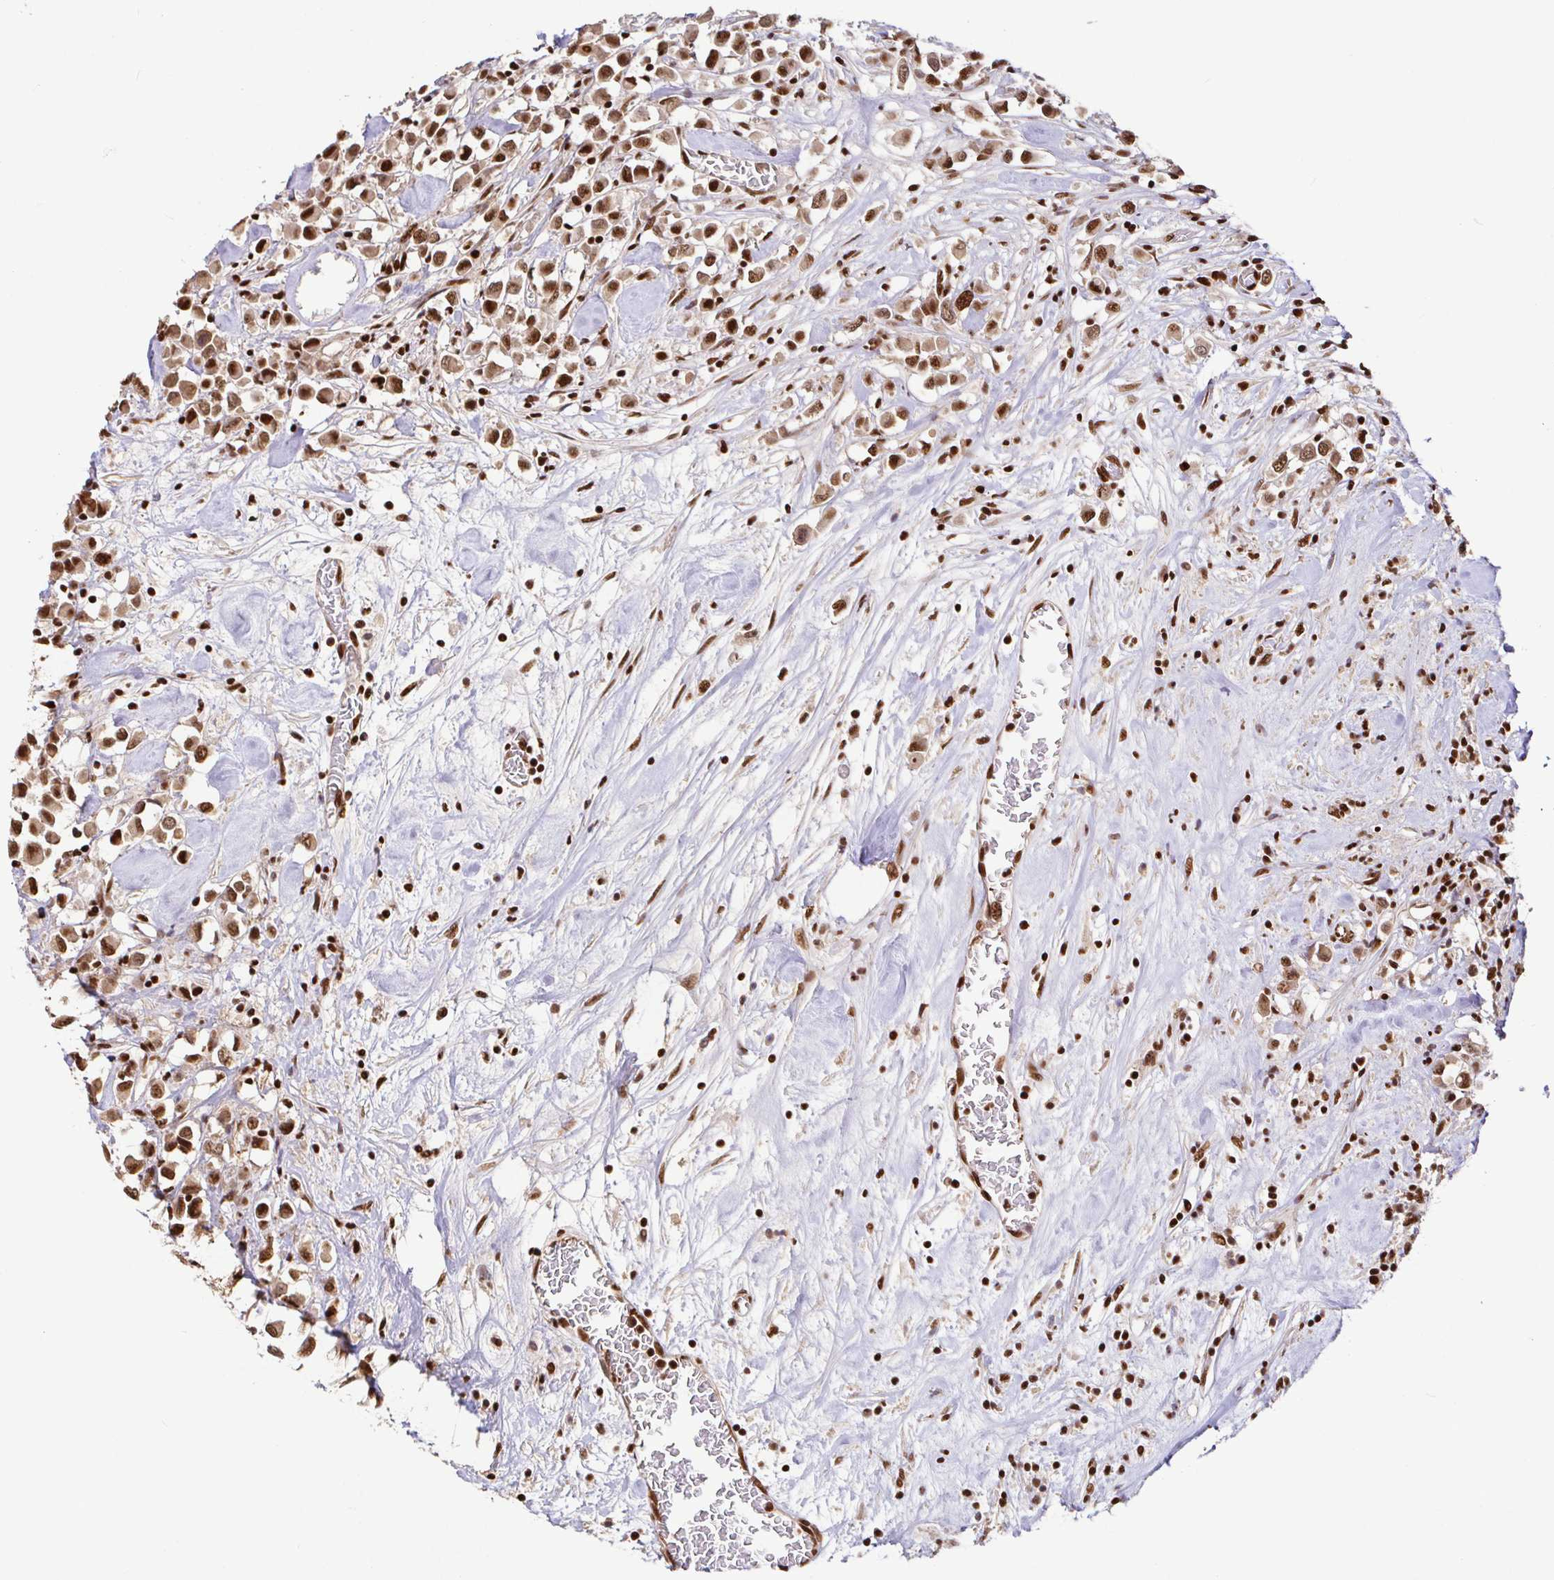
{"staining": {"intensity": "moderate", "quantity": ">75%", "location": "nuclear"}, "tissue": "breast cancer", "cell_type": "Tumor cells", "image_type": "cancer", "snomed": [{"axis": "morphology", "description": "Duct carcinoma"}, {"axis": "topography", "description": "Breast"}], "caption": "A high-resolution image shows immunohistochemistry staining of infiltrating ductal carcinoma (breast), which displays moderate nuclear staining in about >75% of tumor cells. (DAB IHC, brown staining for protein, blue staining for nuclei).", "gene": "SP3", "patient": {"sex": "female", "age": 61}}